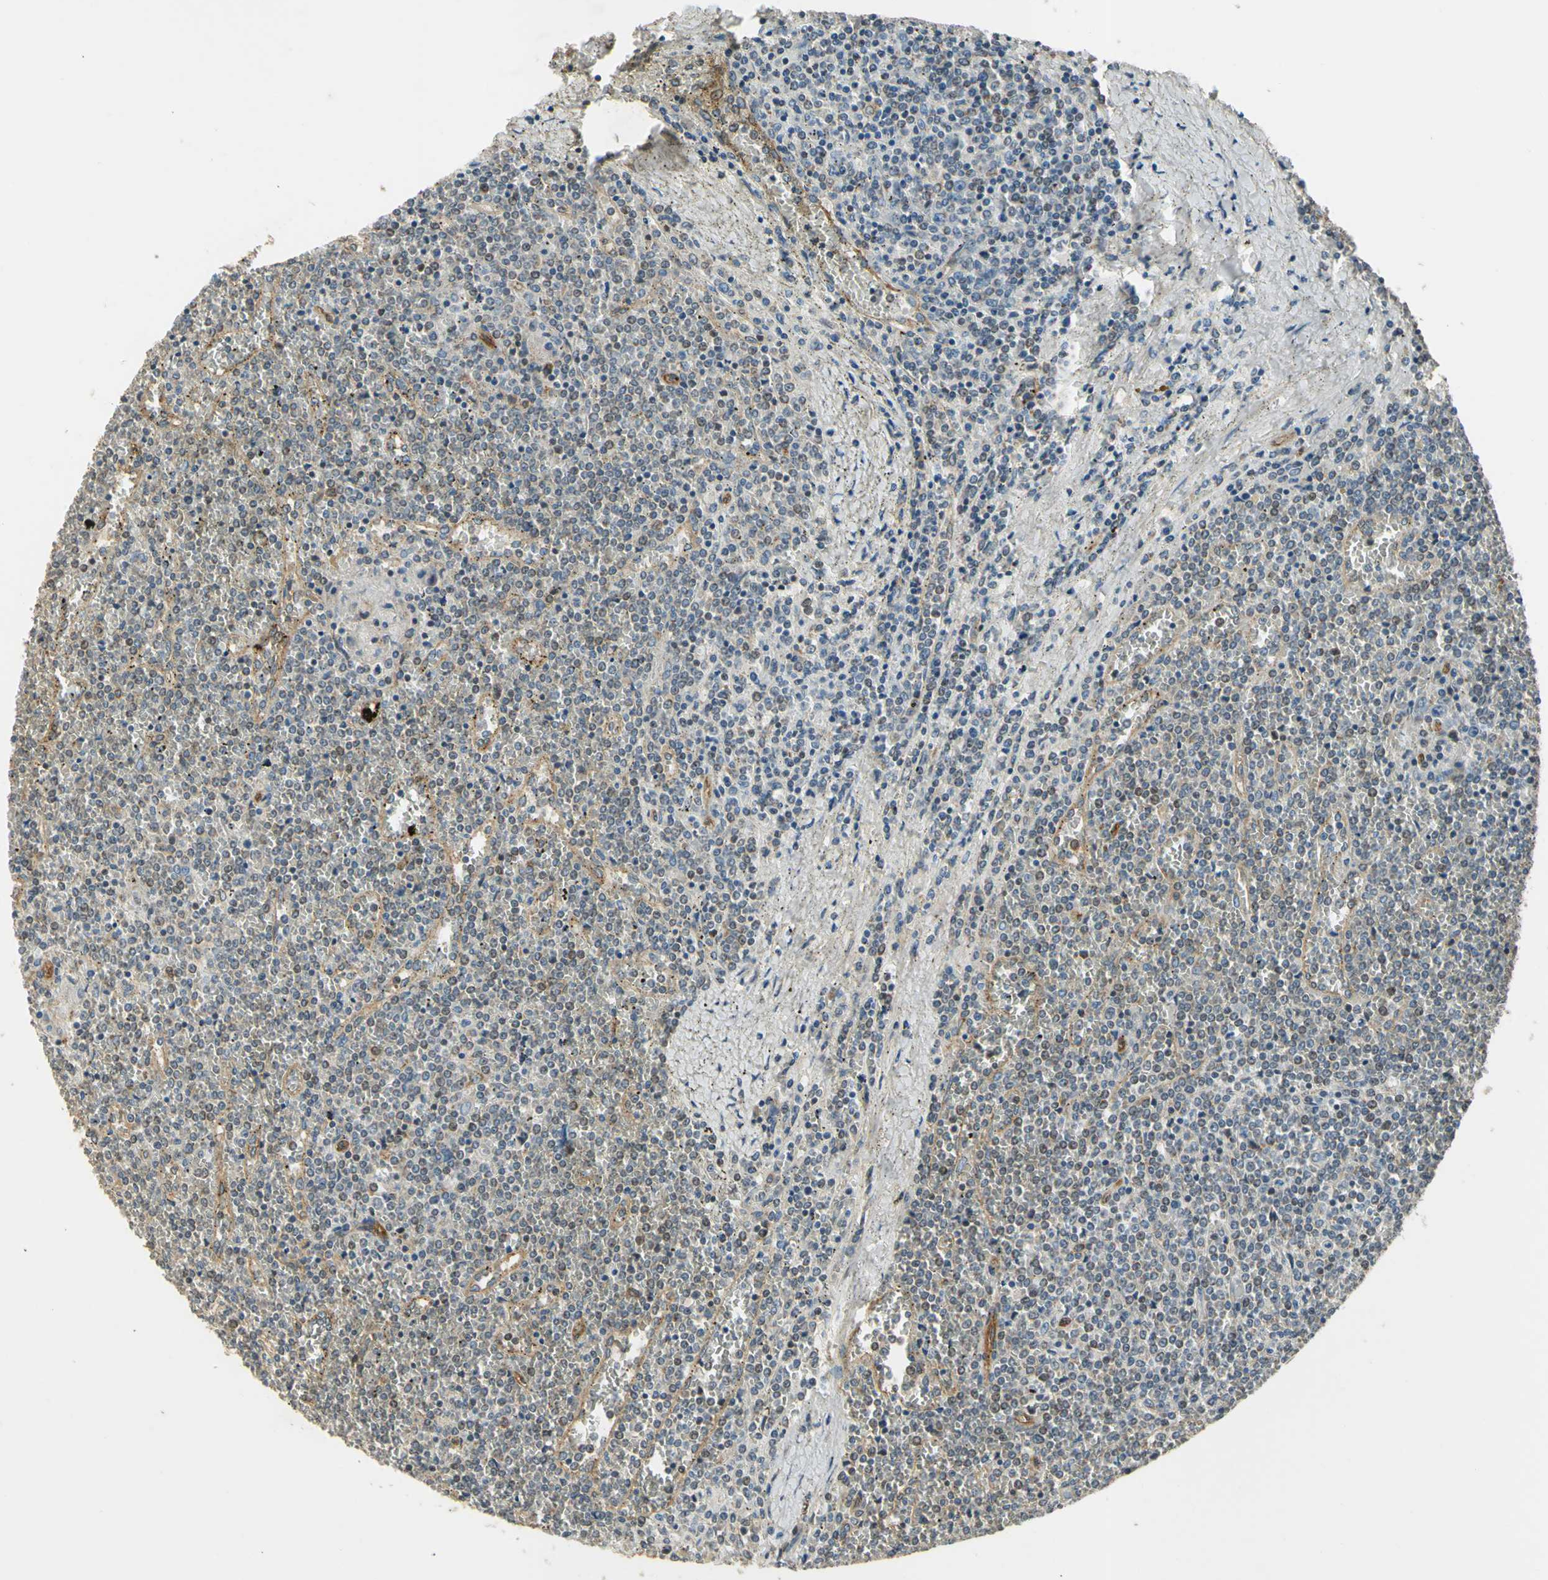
{"staining": {"intensity": "weak", "quantity": "<25%", "location": "cytoplasmic/membranous"}, "tissue": "lymphoma", "cell_type": "Tumor cells", "image_type": "cancer", "snomed": [{"axis": "morphology", "description": "Malignant lymphoma, non-Hodgkin's type, Low grade"}, {"axis": "topography", "description": "Spleen"}], "caption": "The micrograph shows no staining of tumor cells in lymphoma.", "gene": "EFNB2", "patient": {"sex": "female", "age": 19}}